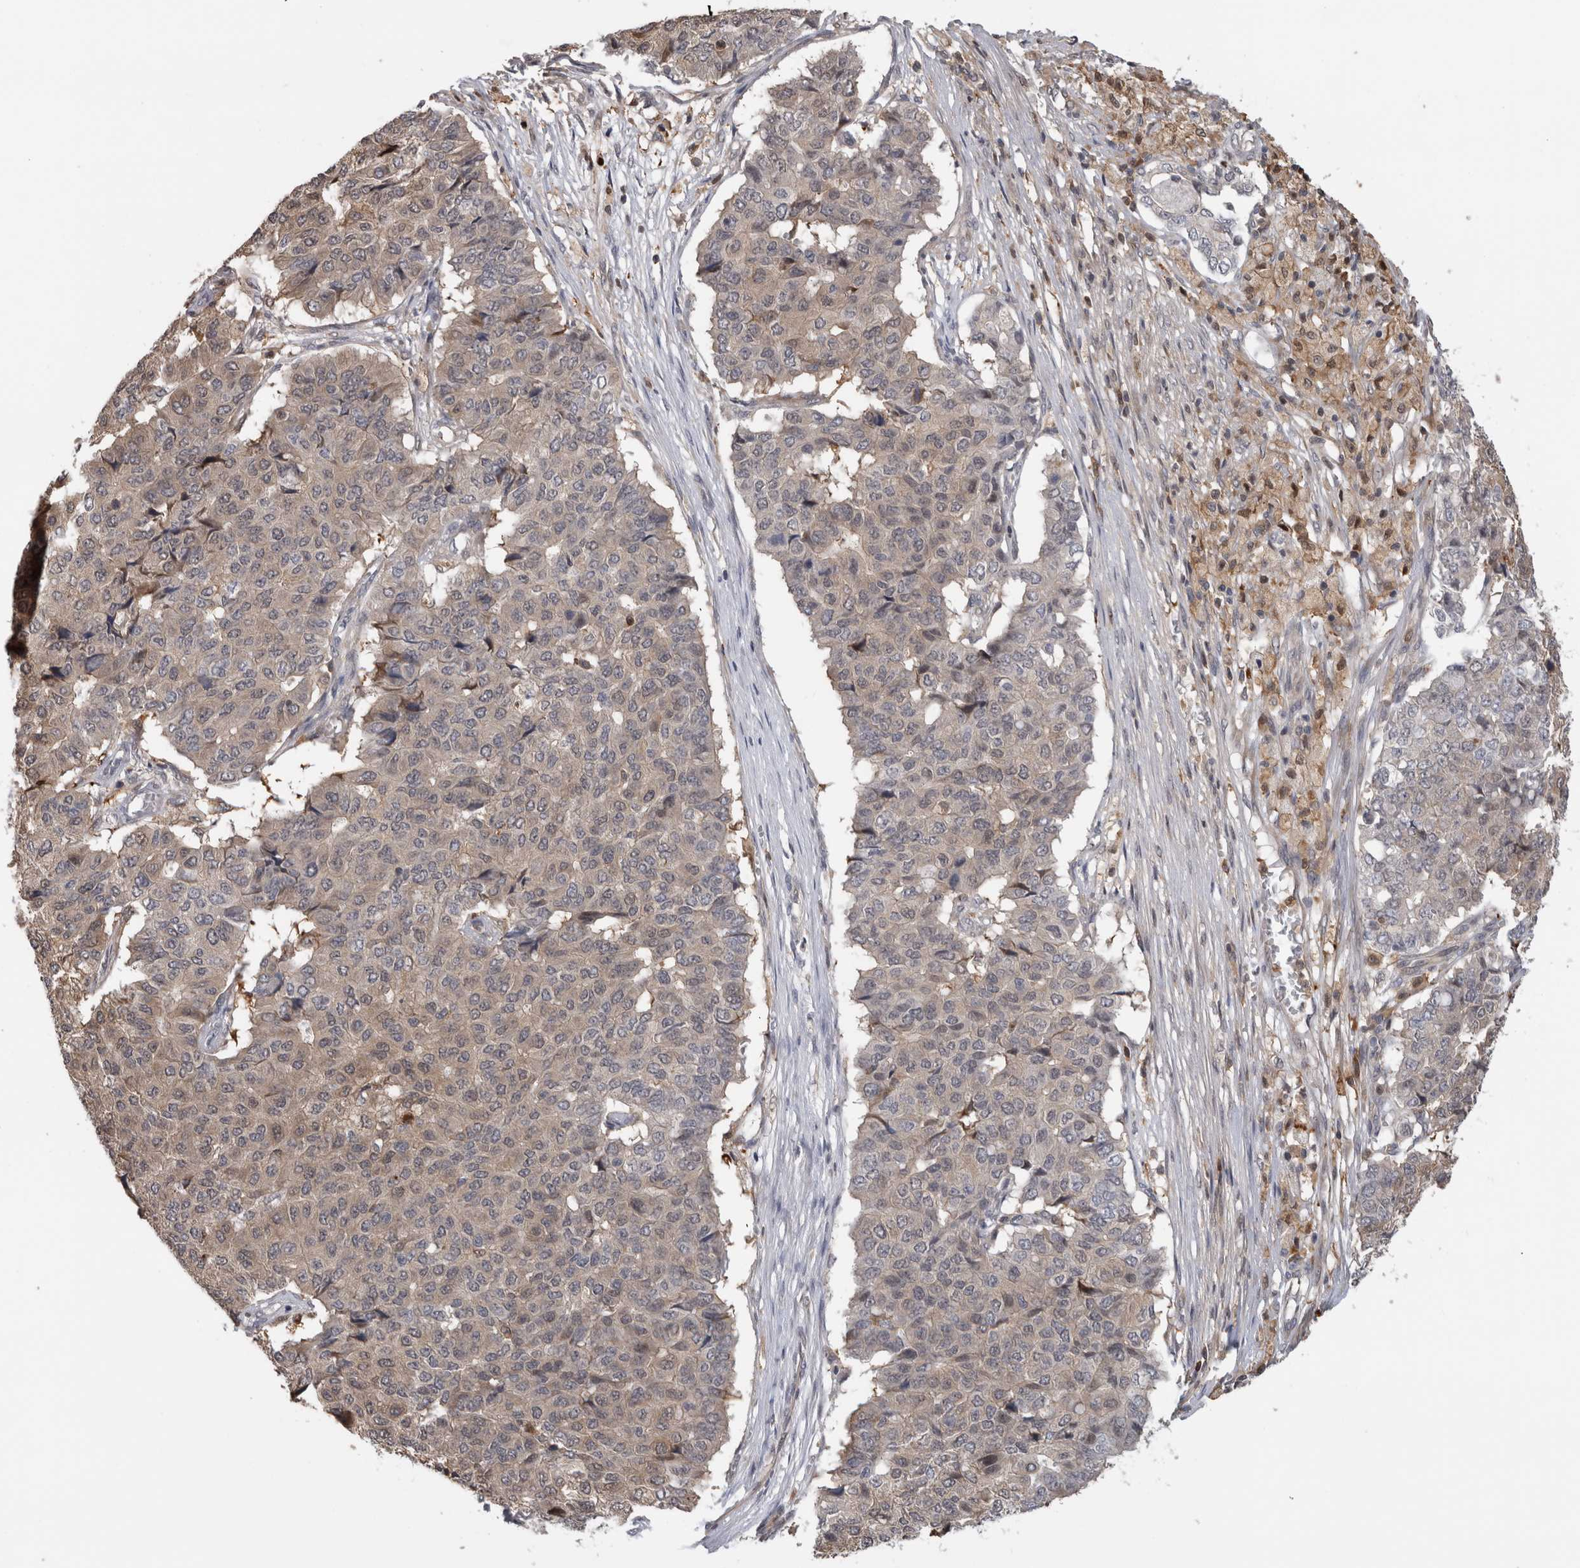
{"staining": {"intensity": "negative", "quantity": "none", "location": "none"}, "tissue": "pancreatic cancer", "cell_type": "Tumor cells", "image_type": "cancer", "snomed": [{"axis": "morphology", "description": "Adenocarcinoma, NOS"}, {"axis": "topography", "description": "Pancreas"}], "caption": "Human adenocarcinoma (pancreatic) stained for a protein using IHC demonstrates no positivity in tumor cells.", "gene": "USH1G", "patient": {"sex": "male", "age": 50}}